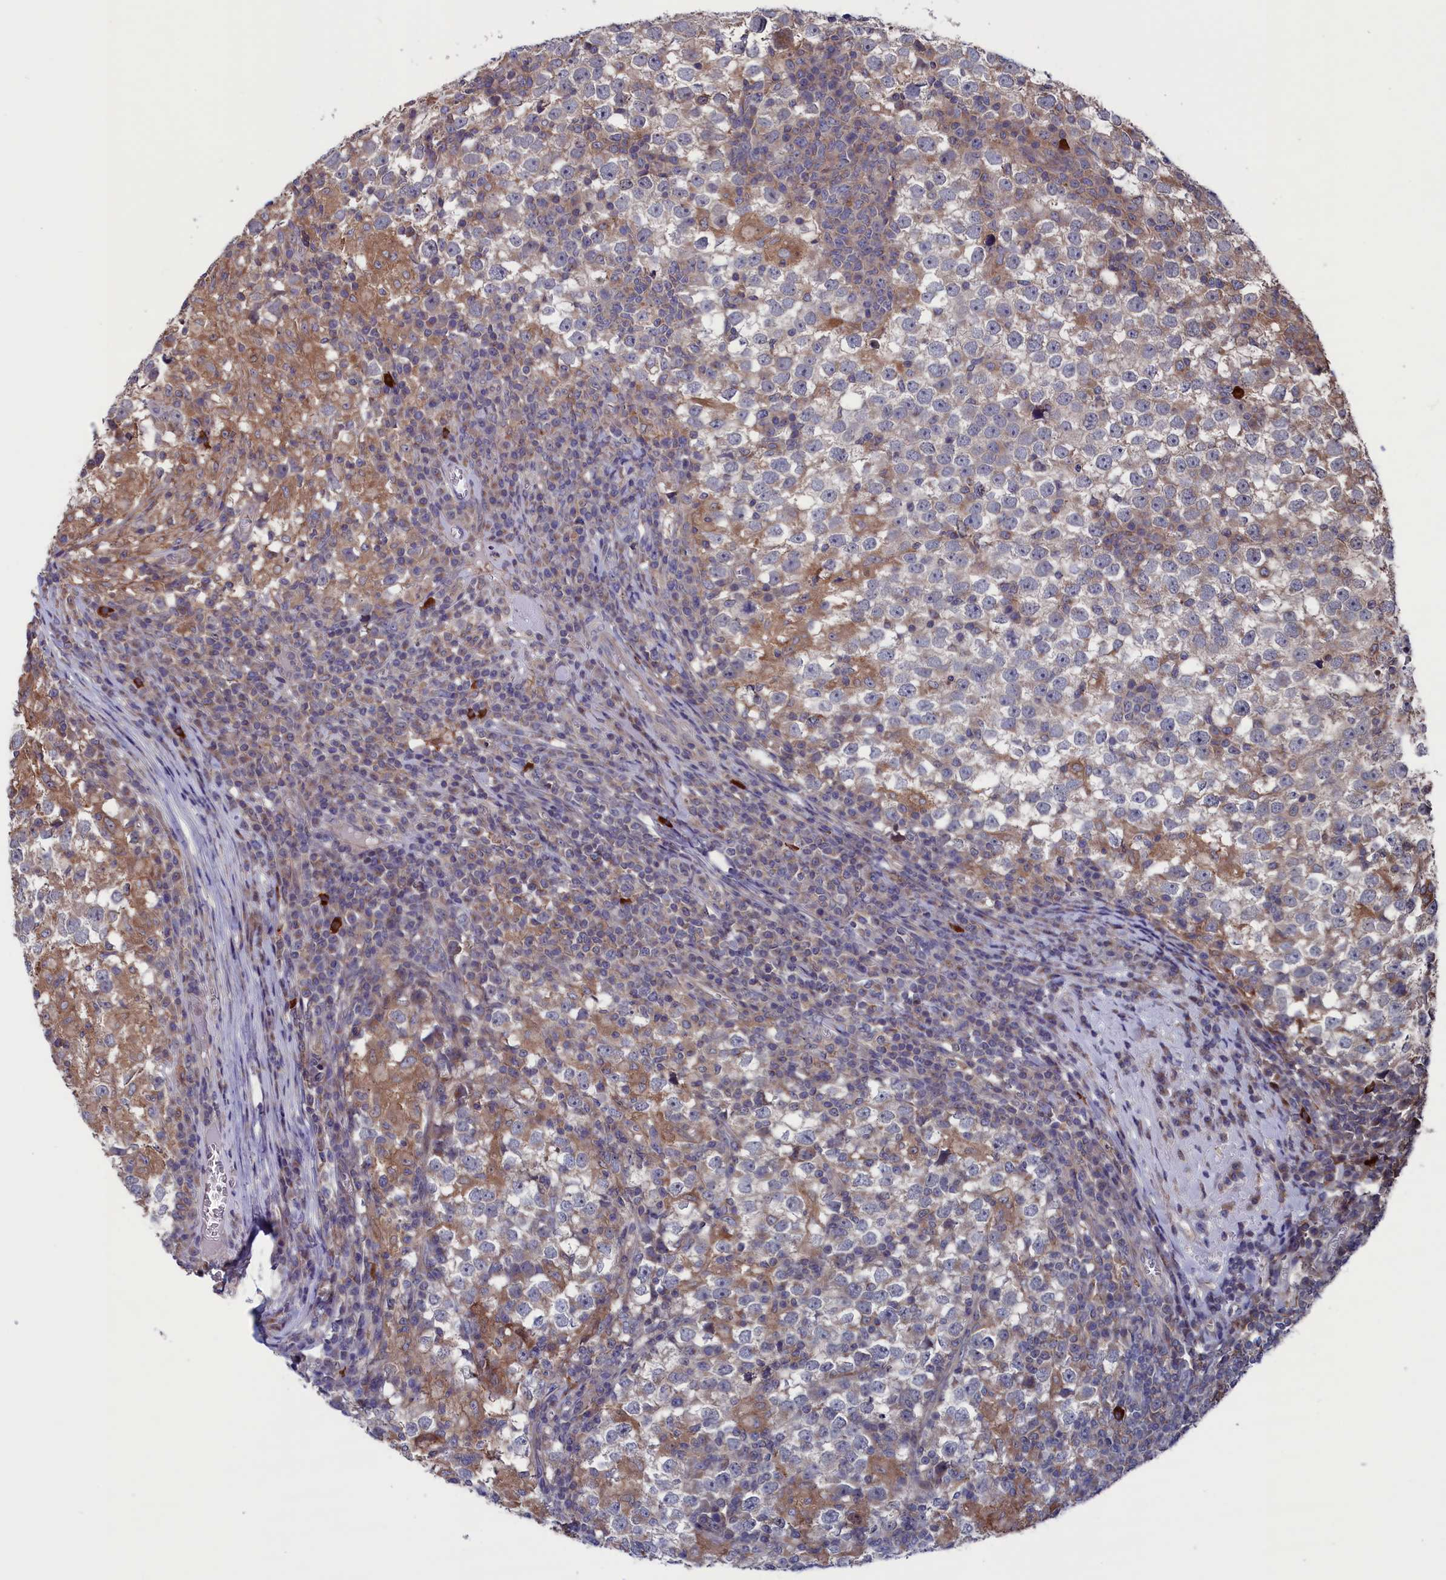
{"staining": {"intensity": "negative", "quantity": "none", "location": "none"}, "tissue": "testis cancer", "cell_type": "Tumor cells", "image_type": "cancer", "snomed": [{"axis": "morphology", "description": "Seminoma, NOS"}, {"axis": "topography", "description": "Testis"}], "caption": "DAB immunohistochemical staining of testis seminoma demonstrates no significant positivity in tumor cells. Brightfield microscopy of immunohistochemistry stained with DAB (3,3'-diaminobenzidine) (brown) and hematoxylin (blue), captured at high magnification.", "gene": "SPATA13", "patient": {"sex": "male", "age": 65}}